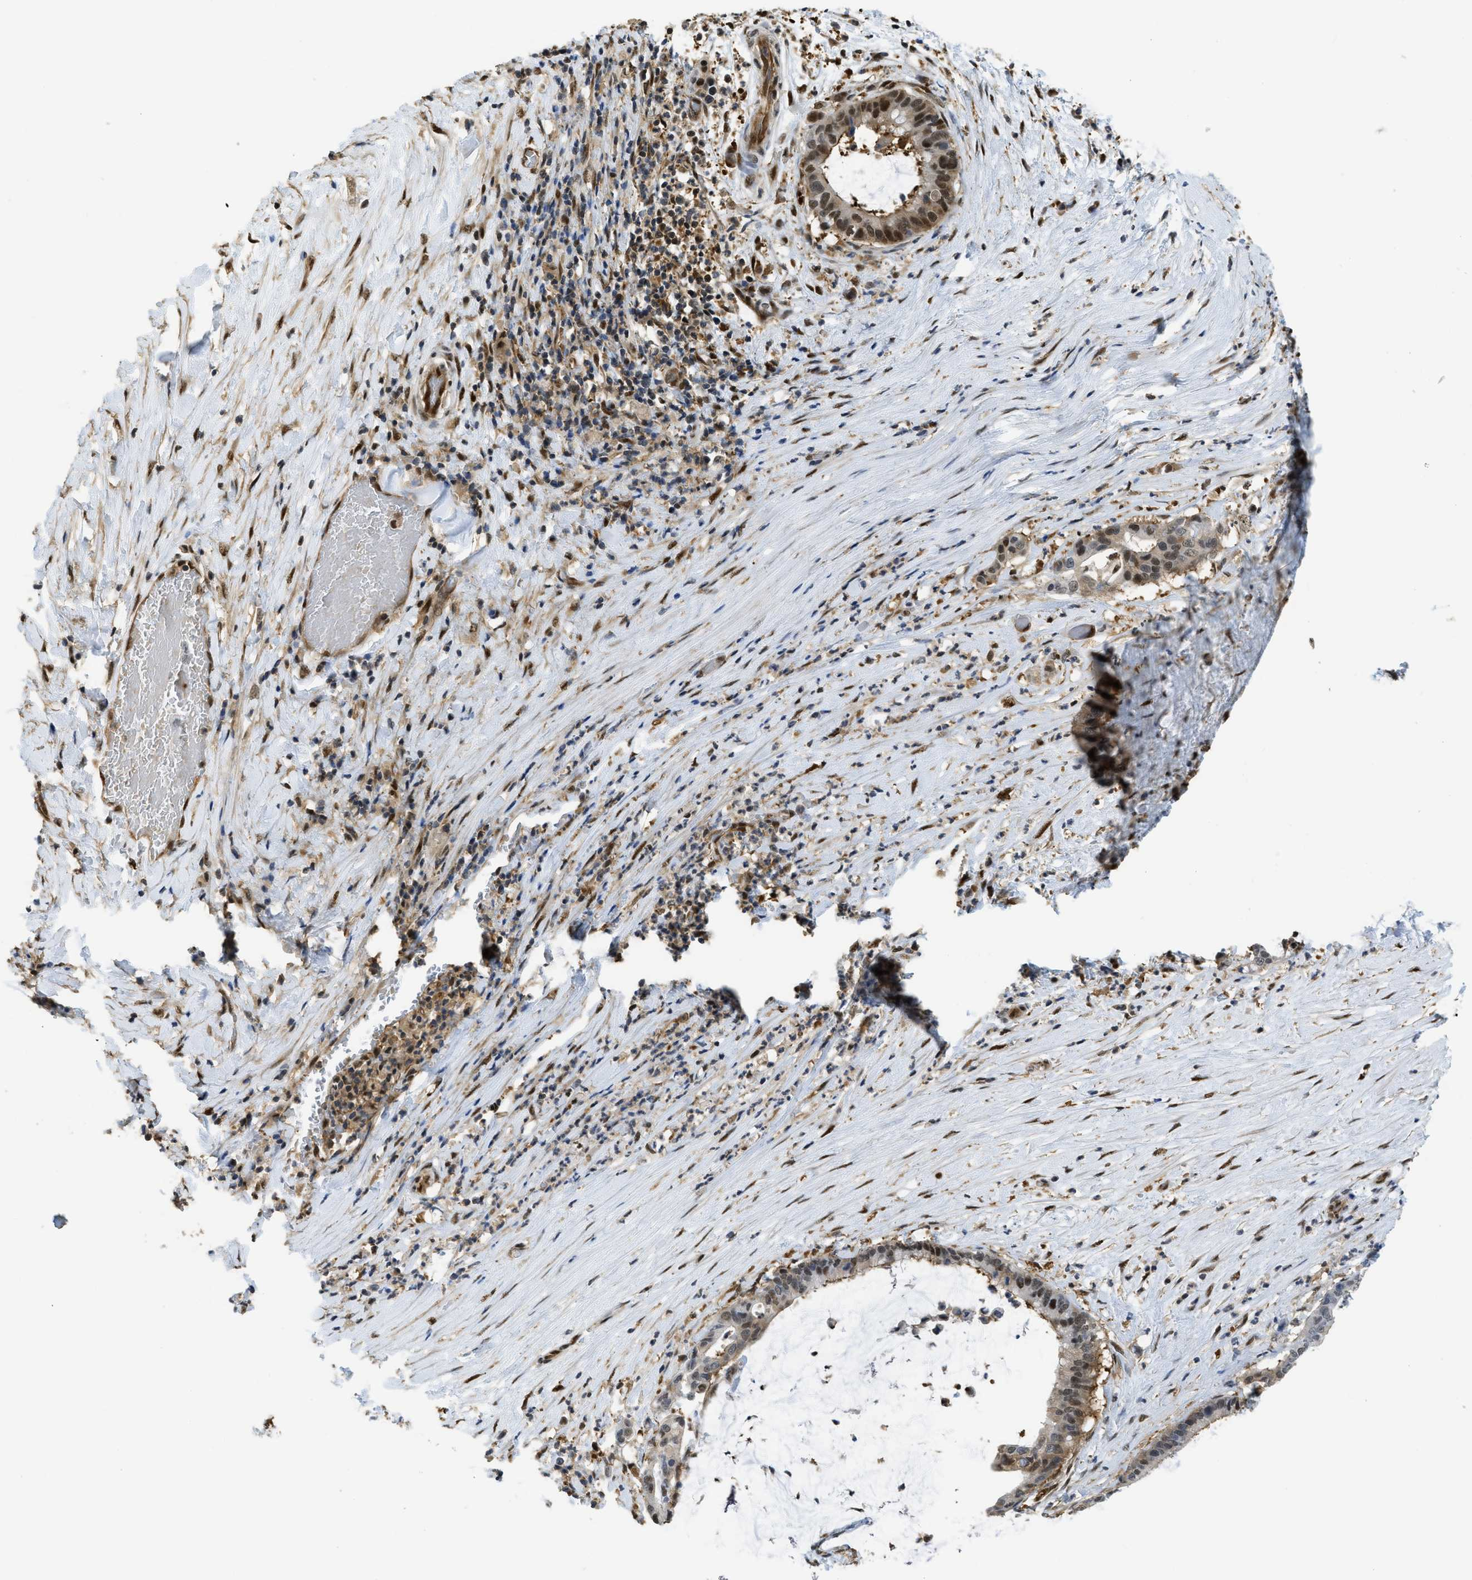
{"staining": {"intensity": "moderate", "quantity": ">75%", "location": "cytoplasmic/membranous,nuclear"}, "tissue": "pancreatic cancer", "cell_type": "Tumor cells", "image_type": "cancer", "snomed": [{"axis": "morphology", "description": "Adenocarcinoma, NOS"}, {"axis": "topography", "description": "Pancreas"}], "caption": "Brown immunohistochemical staining in adenocarcinoma (pancreatic) shows moderate cytoplasmic/membranous and nuclear expression in approximately >75% of tumor cells.", "gene": "PSMC5", "patient": {"sex": "male", "age": 41}}